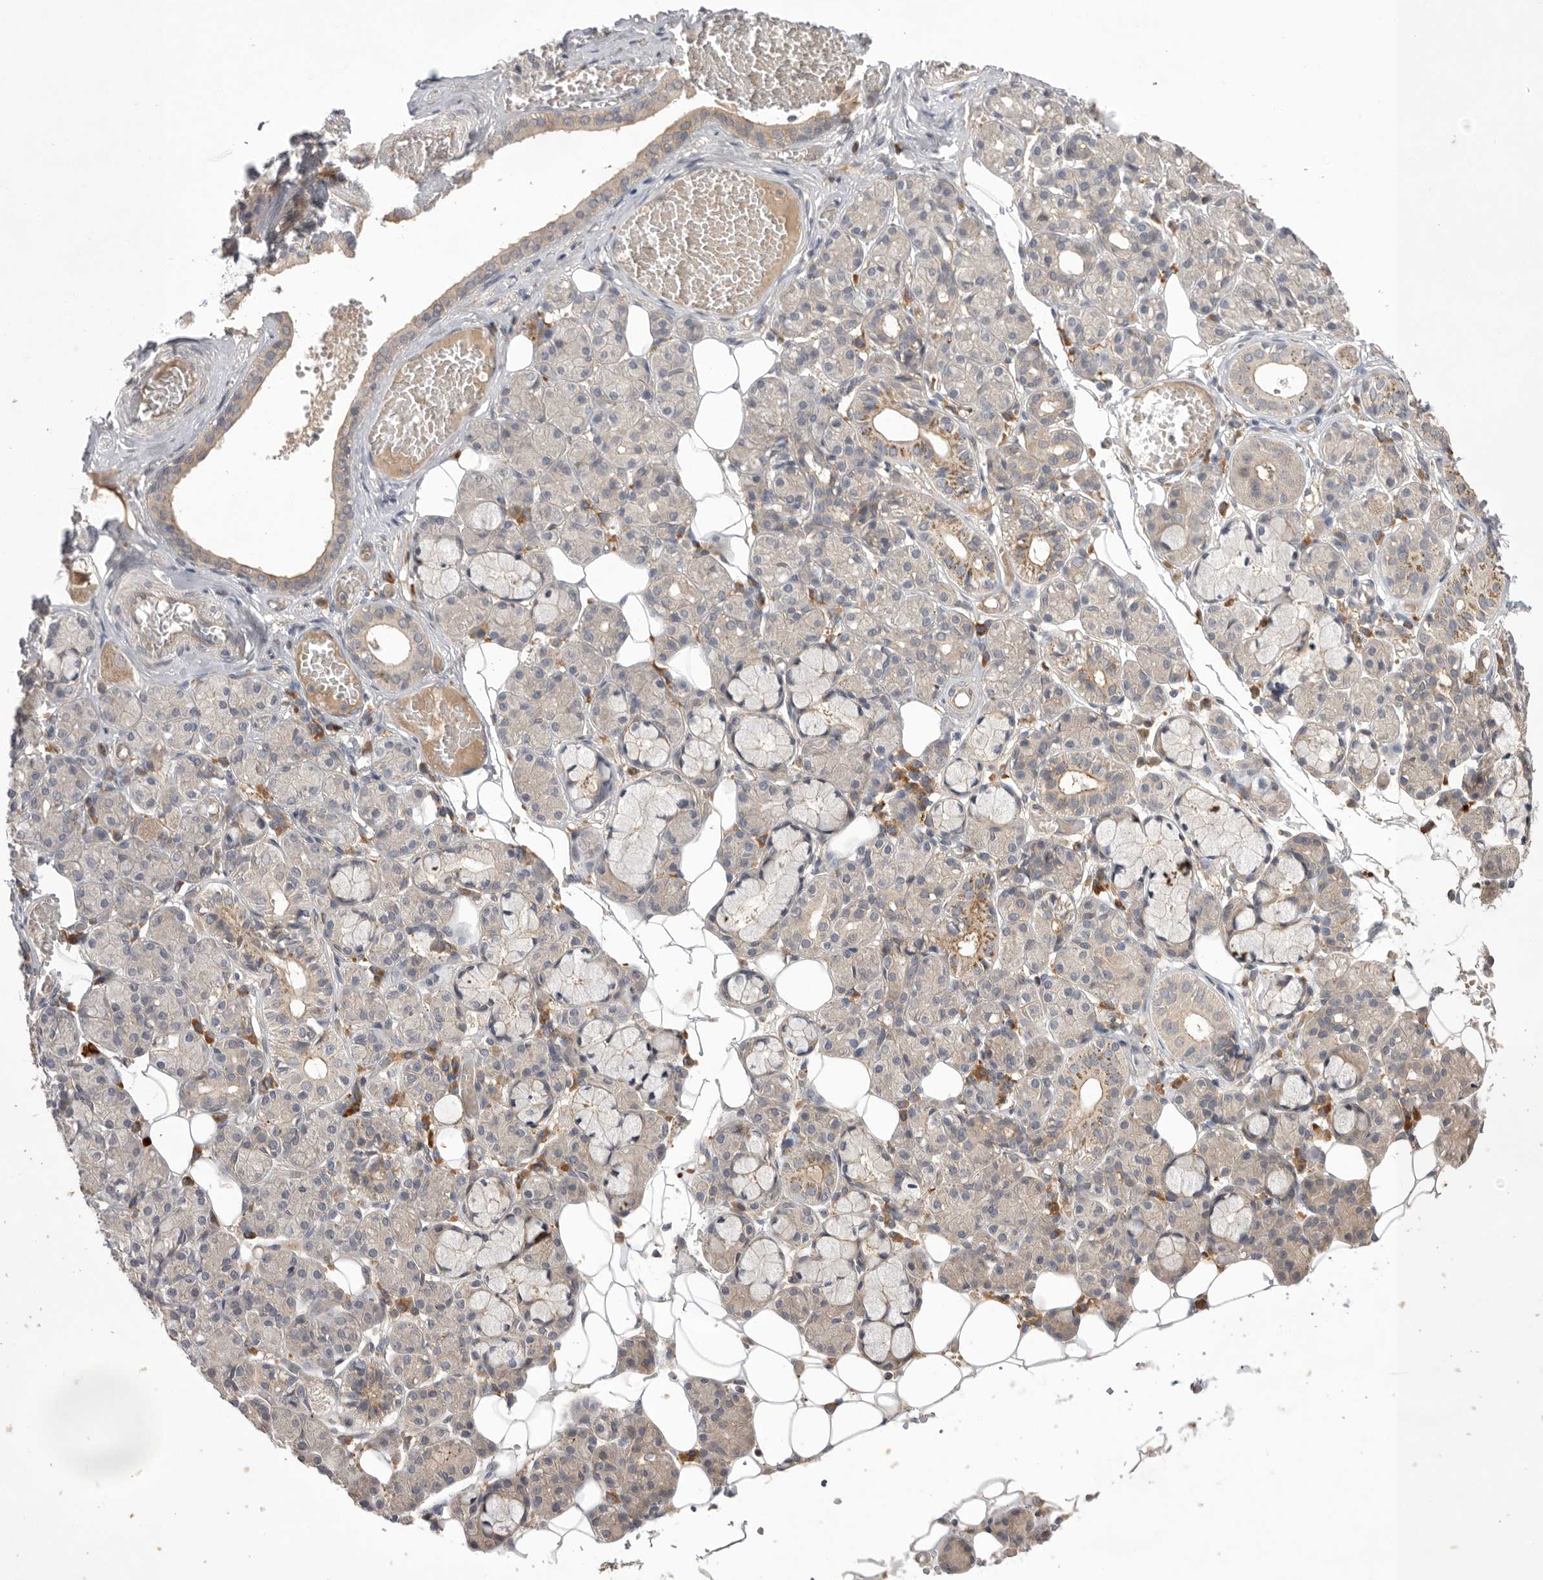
{"staining": {"intensity": "weak", "quantity": "<25%", "location": "cytoplasmic/membranous"}, "tissue": "salivary gland", "cell_type": "Glandular cells", "image_type": "normal", "snomed": [{"axis": "morphology", "description": "Normal tissue, NOS"}, {"axis": "topography", "description": "Salivary gland"}], "caption": "DAB immunohistochemical staining of benign human salivary gland displays no significant positivity in glandular cells.", "gene": "NRCAM", "patient": {"sex": "male", "age": 63}}